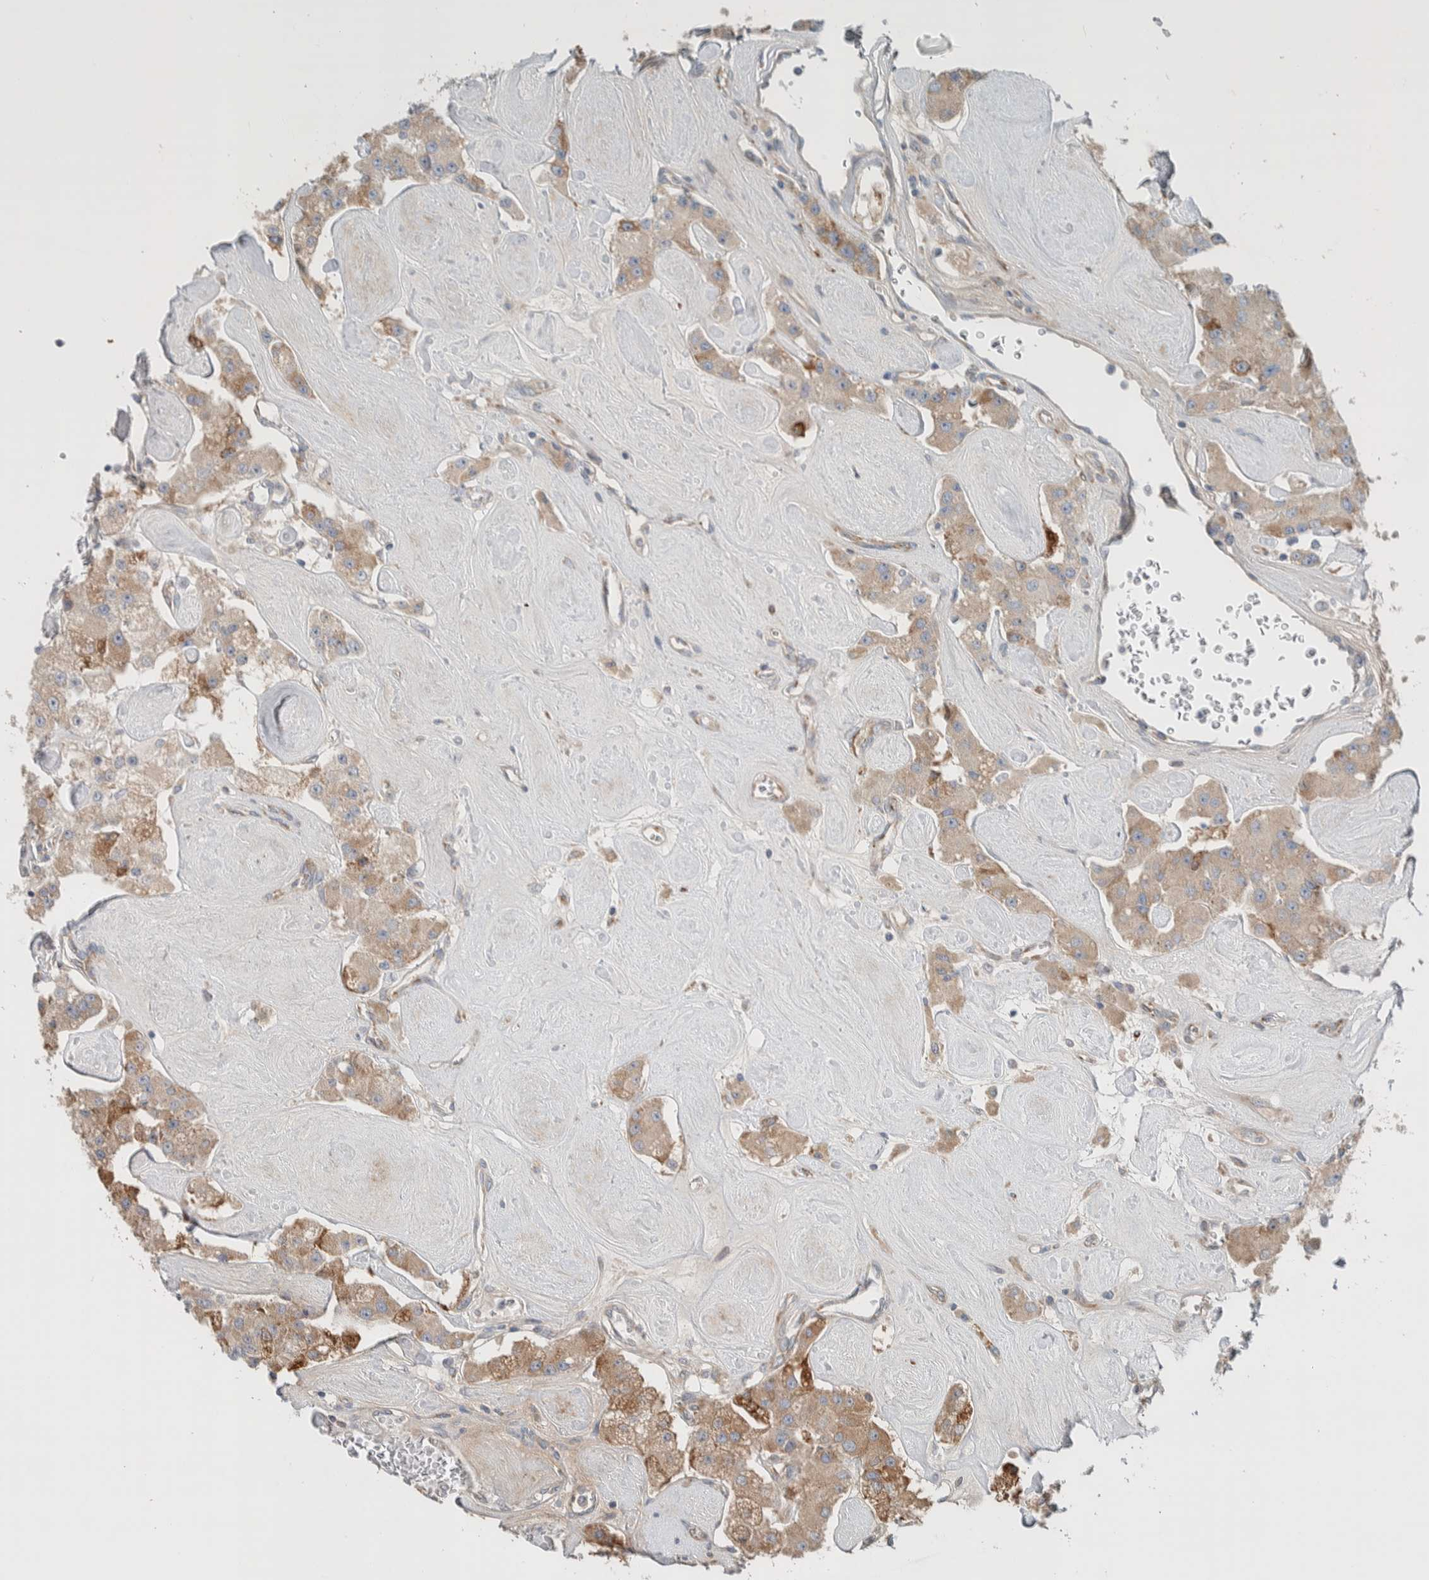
{"staining": {"intensity": "moderate", "quantity": ">75%", "location": "cytoplasmic/membranous"}, "tissue": "carcinoid", "cell_type": "Tumor cells", "image_type": "cancer", "snomed": [{"axis": "morphology", "description": "Carcinoid, malignant, NOS"}, {"axis": "topography", "description": "Pancreas"}], "caption": "Human carcinoid stained with a brown dye exhibits moderate cytoplasmic/membranous positive positivity in approximately >75% of tumor cells.", "gene": "ADCY8", "patient": {"sex": "male", "age": 41}}